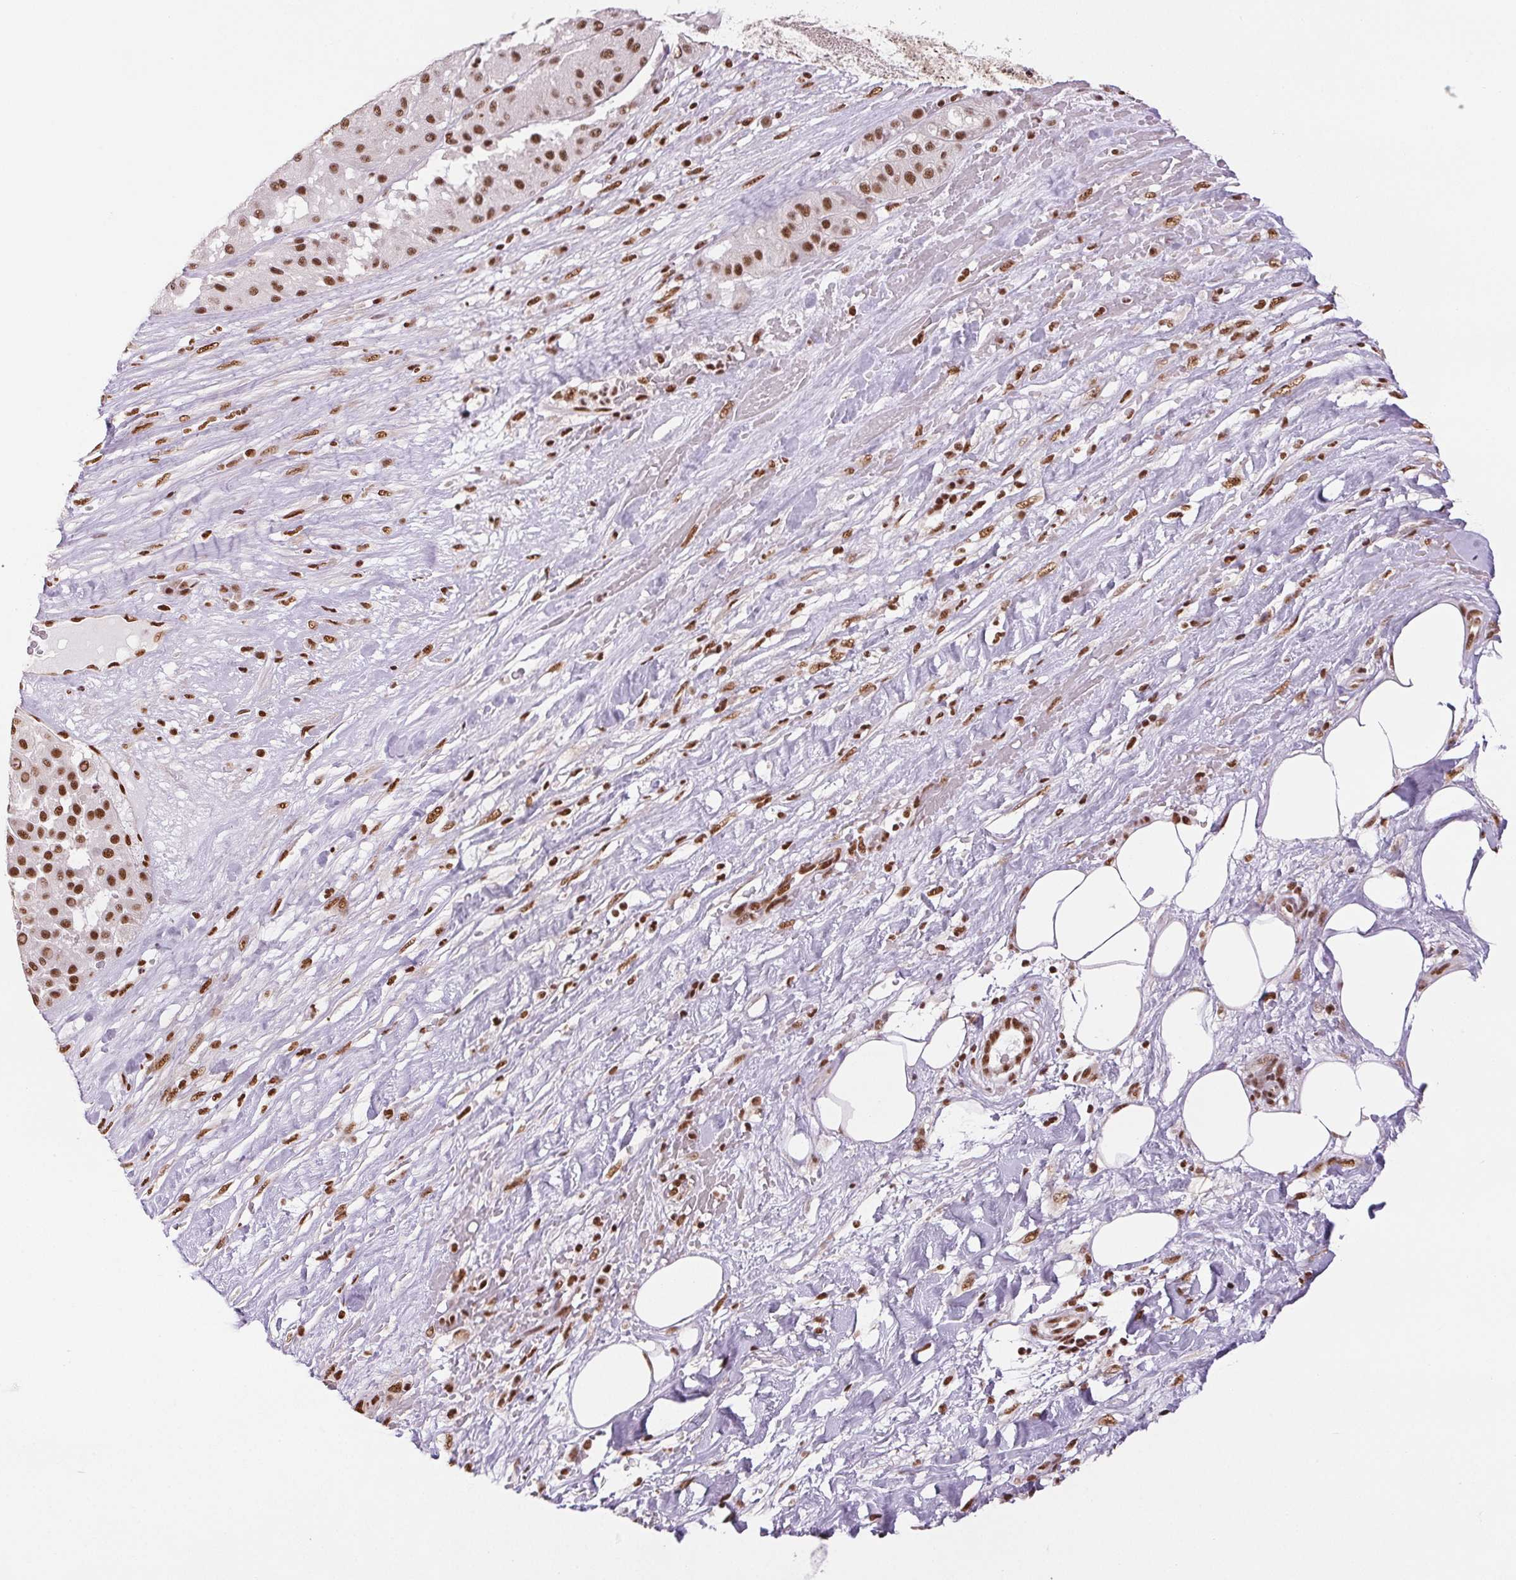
{"staining": {"intensity": "moderate", "quantity": ">75%", "location": "nuclear"}, "tissue": "melanoma", "cell_type": "Tumor cells", "image_type": "cancer", "snomed": [{"axis": "morphology", "description": "Malignant melanoma, Metastatic site"}, {"axis": "topography", "description": "Smooth muscle"}], "caption": "Protein staining by immunohistochemistry exhibits moderate nuclear staining in approximately >75% of tumor cells in malignant melanoma (metastatic site). (DAB IHC with brightfield microscopy, high magnification).", "gene": "IK", "patient": {"sex": "male", "age": 41}}